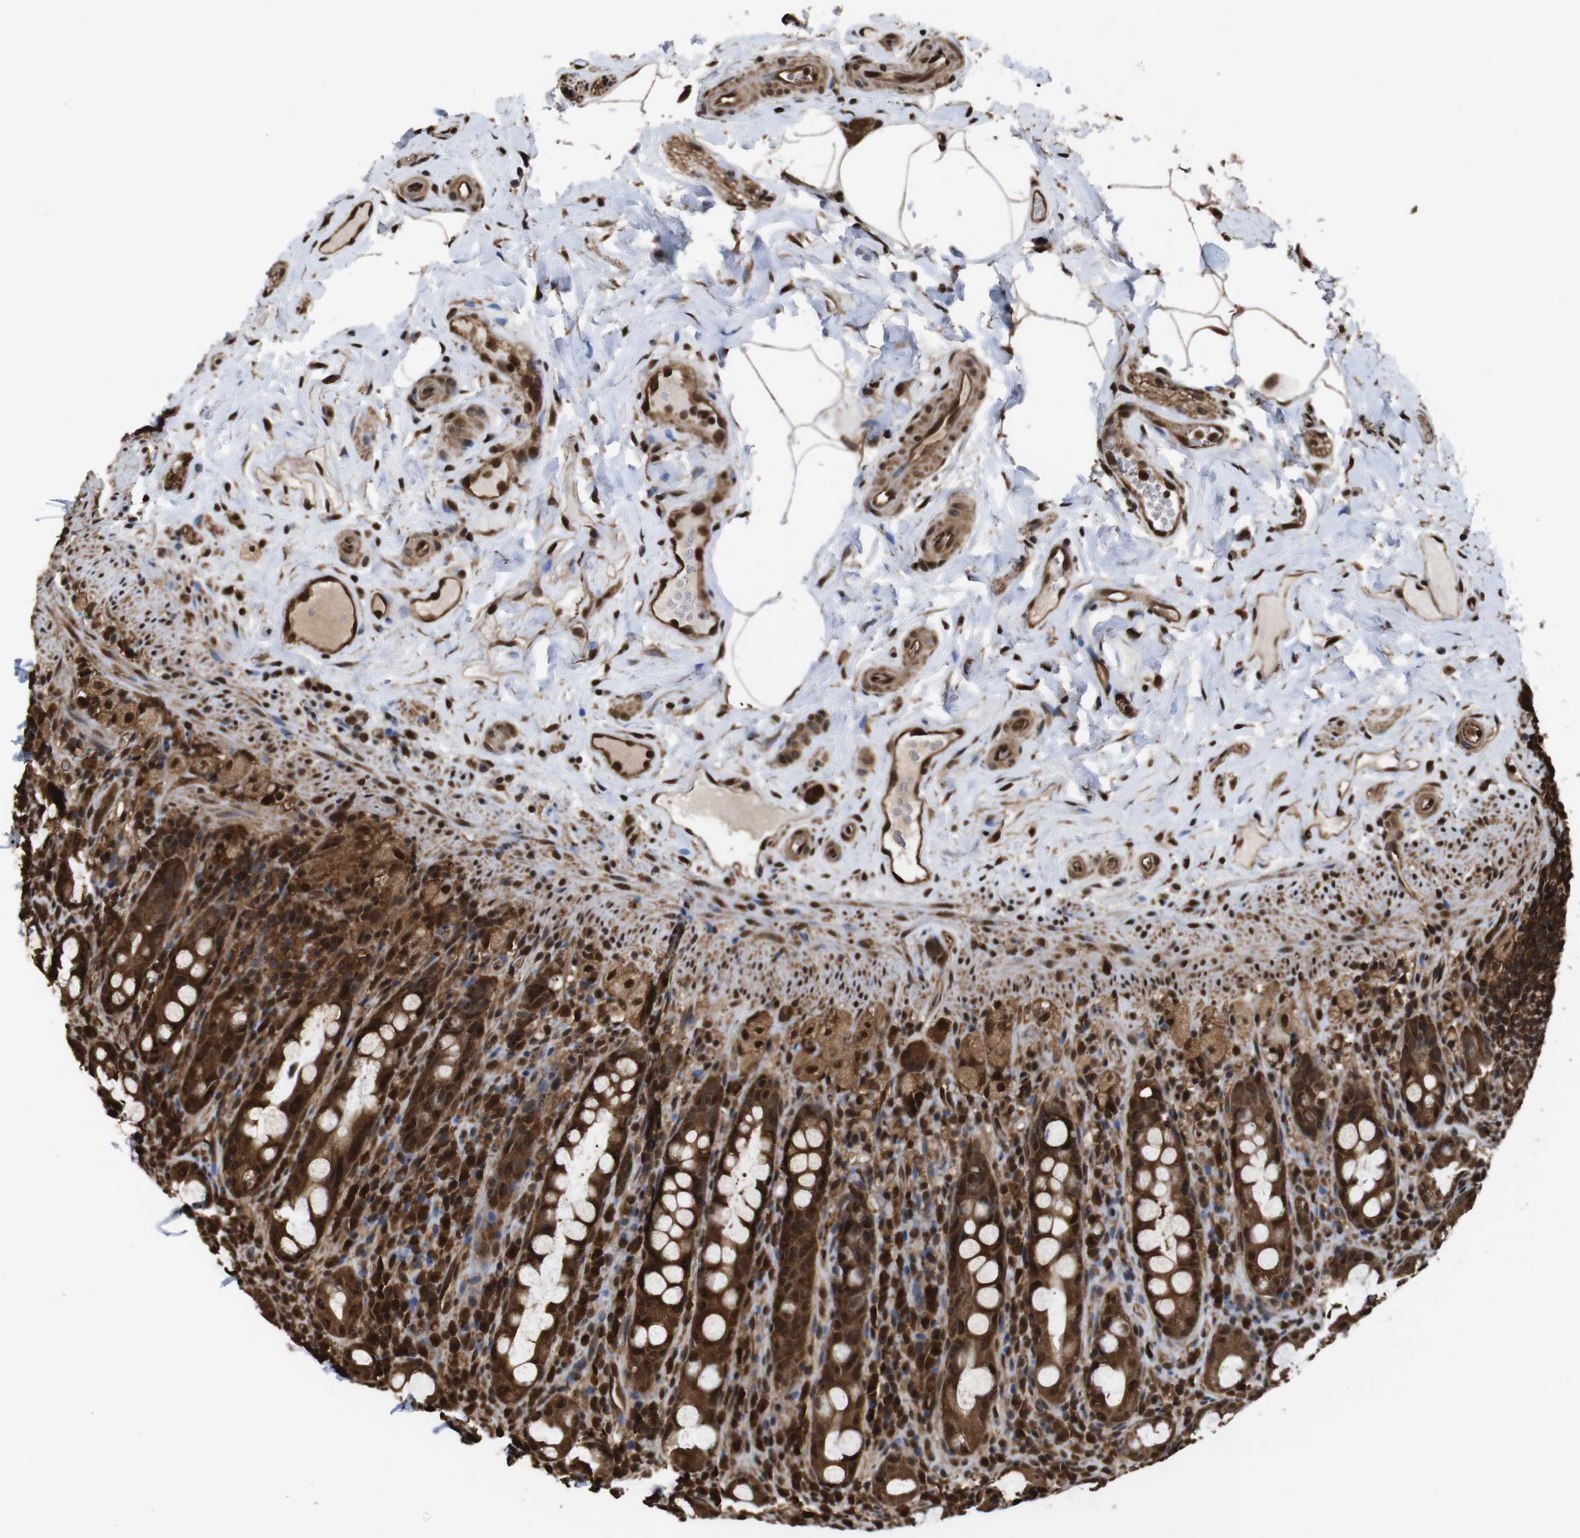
{"staining": {"intensity": "strong", "quantity": ">75%", "location": "cytoplasmic/membranous,nuclear"}, "tissue": "rectum", "cell_type": "Glandular cells", "image_type": "normal", "snomed": [{"axis": "morphology", "description": "Normal tissue, NOS"}, {"axis": "topography", "description": "Rectum"}], "caption": "An immunohistochemistry (IHC) photomicrograph of benign tissue is shown. Protein staining in brown labels strong cytoplasmic/membranous,nuclear positivity in rectum within glandular cells.", "gene": "VCP", "patient": {"sex": "male", "age": 44}}